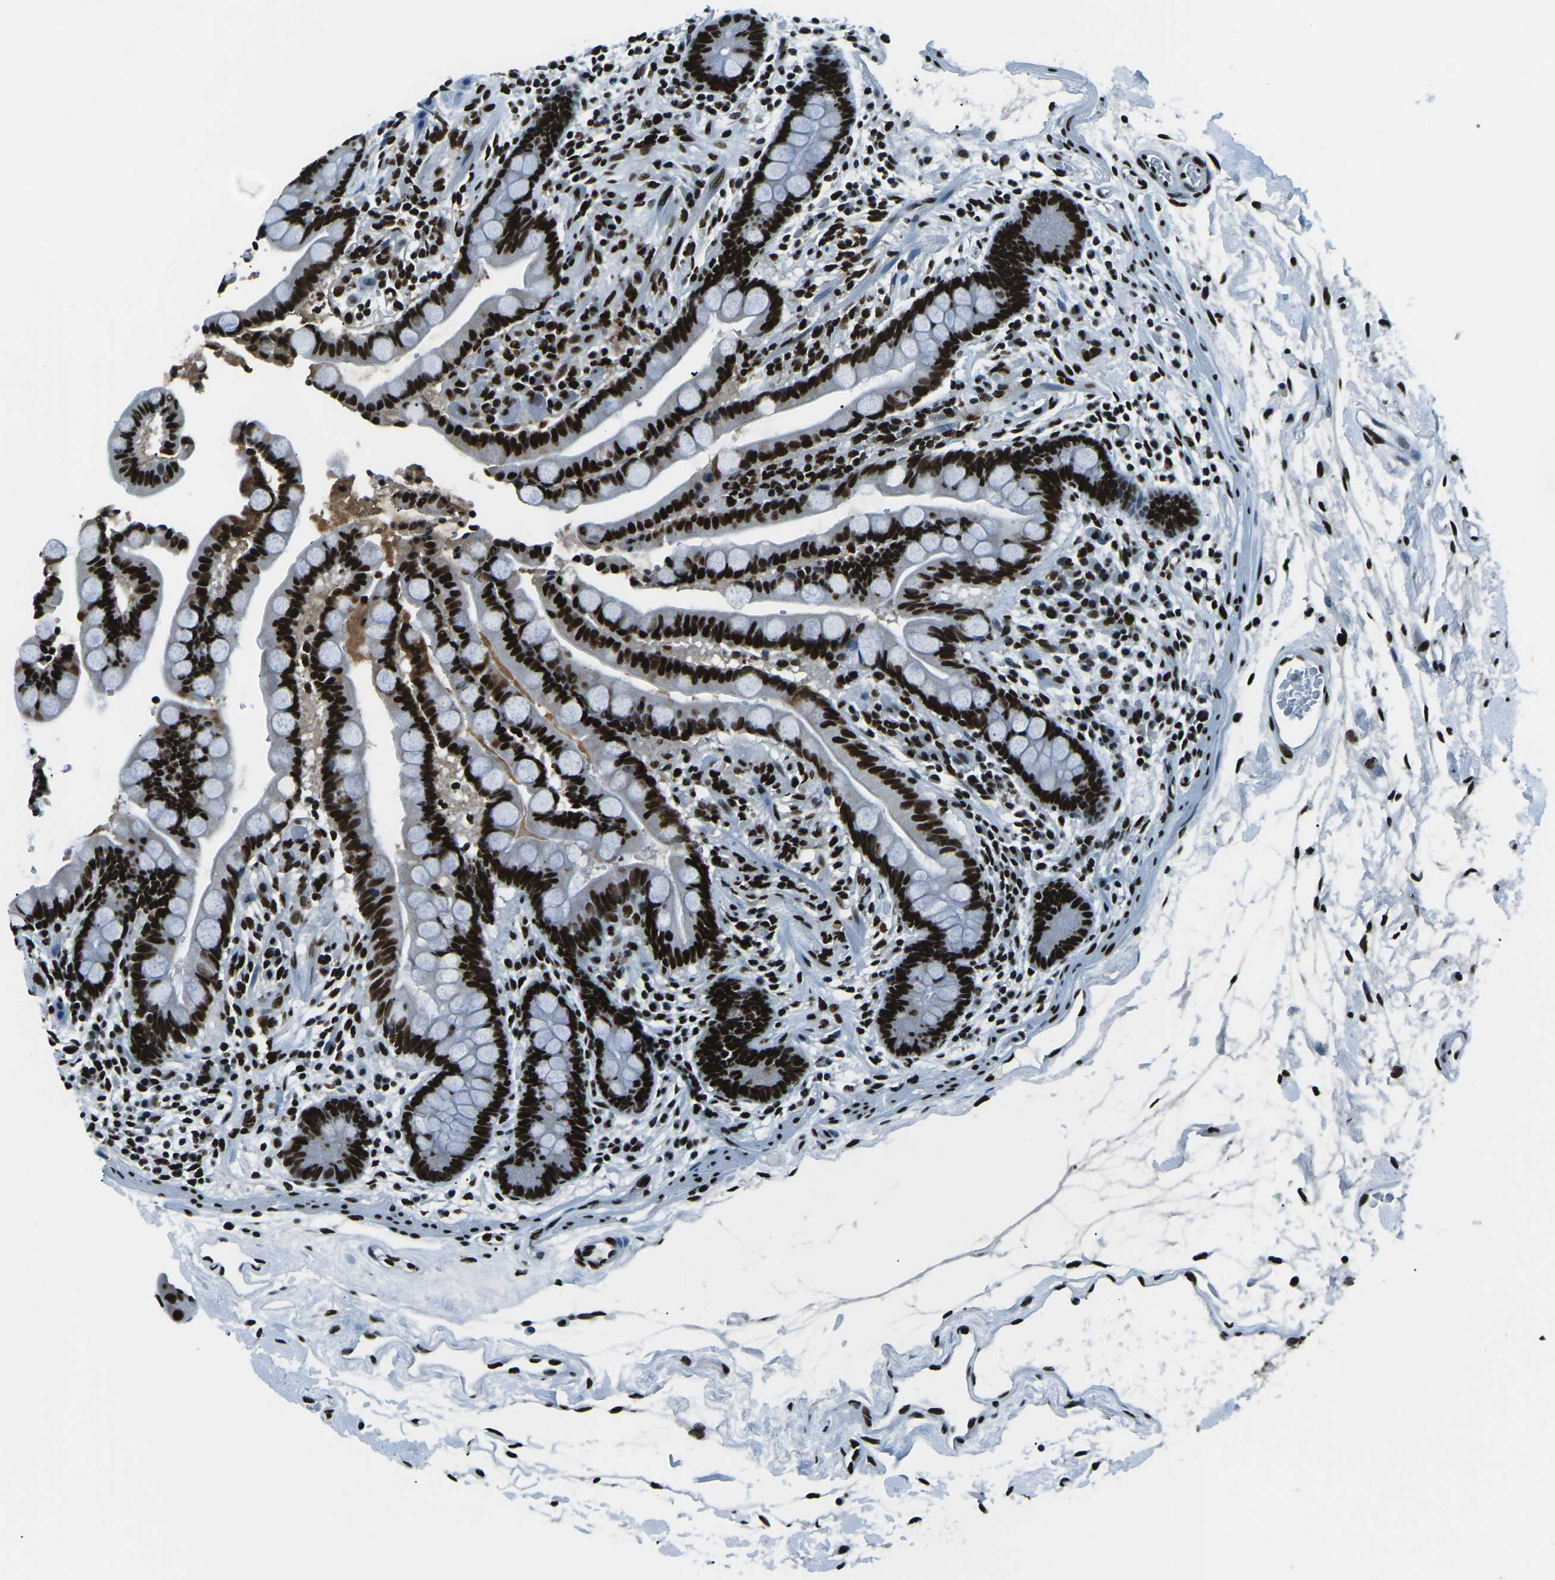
{"staining": {"intensity": "strong", "quantity": ">75%", "location": "nuclear"}, "tissue": "colon", "cell_type": "Endothelial cells", "image_type": "normal", "snomed": [{"axis": "morphology", "description": "Normal tissue, NOS"}, {"axis": "topography", "description": "Colon"}], "caption": "Immunohistochemical staining of unremarkable human colon displays >75% levels of strong nuclear protein expression in approximately >75% of endothelial cells.", "gene": "HNRNPL", "patient": {"sex": "male", "age": 73}}